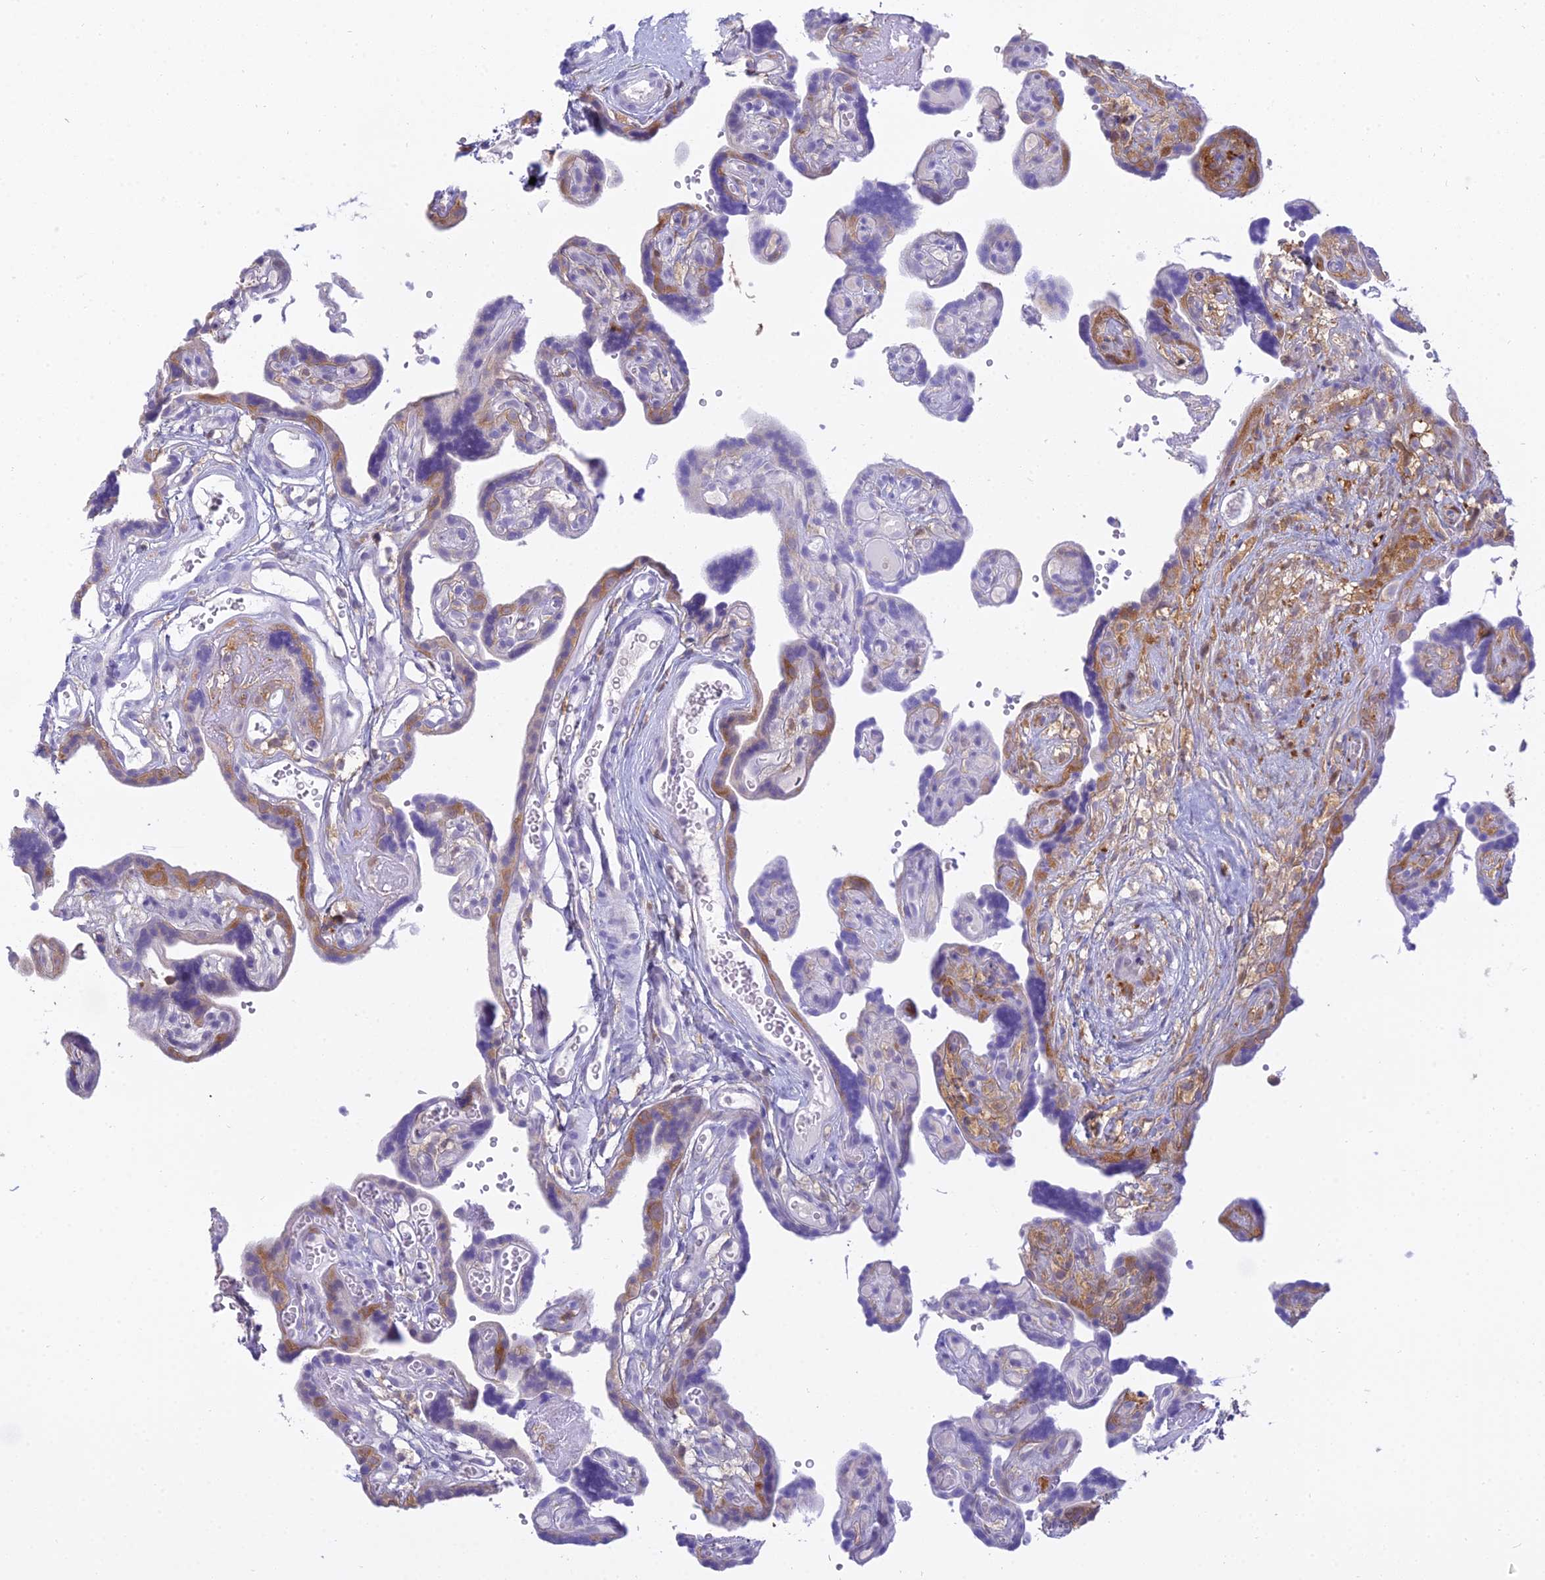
{"staining": {"intensity": "strong", "quantity": ">75%", "location": "cytoplasmic/membranous"}, "tissue": "placenta", "cell_type": "Decidual cells", "image_type": "normal", "snomed": [{"axis": "morphology", "description": "Normal tissue, NOS"}, {"axis": "topography", "description": "Placenta"}], "caption": "Placenta stained with immunohistochemistry demonstrates strong cytoplasmic/membranous expression in about >75% of decidual cells. (IHC, brightfield microscopy, high magnification).", "gene": "UBE2G1", "patient": {"sex": "female", "age": 30}}